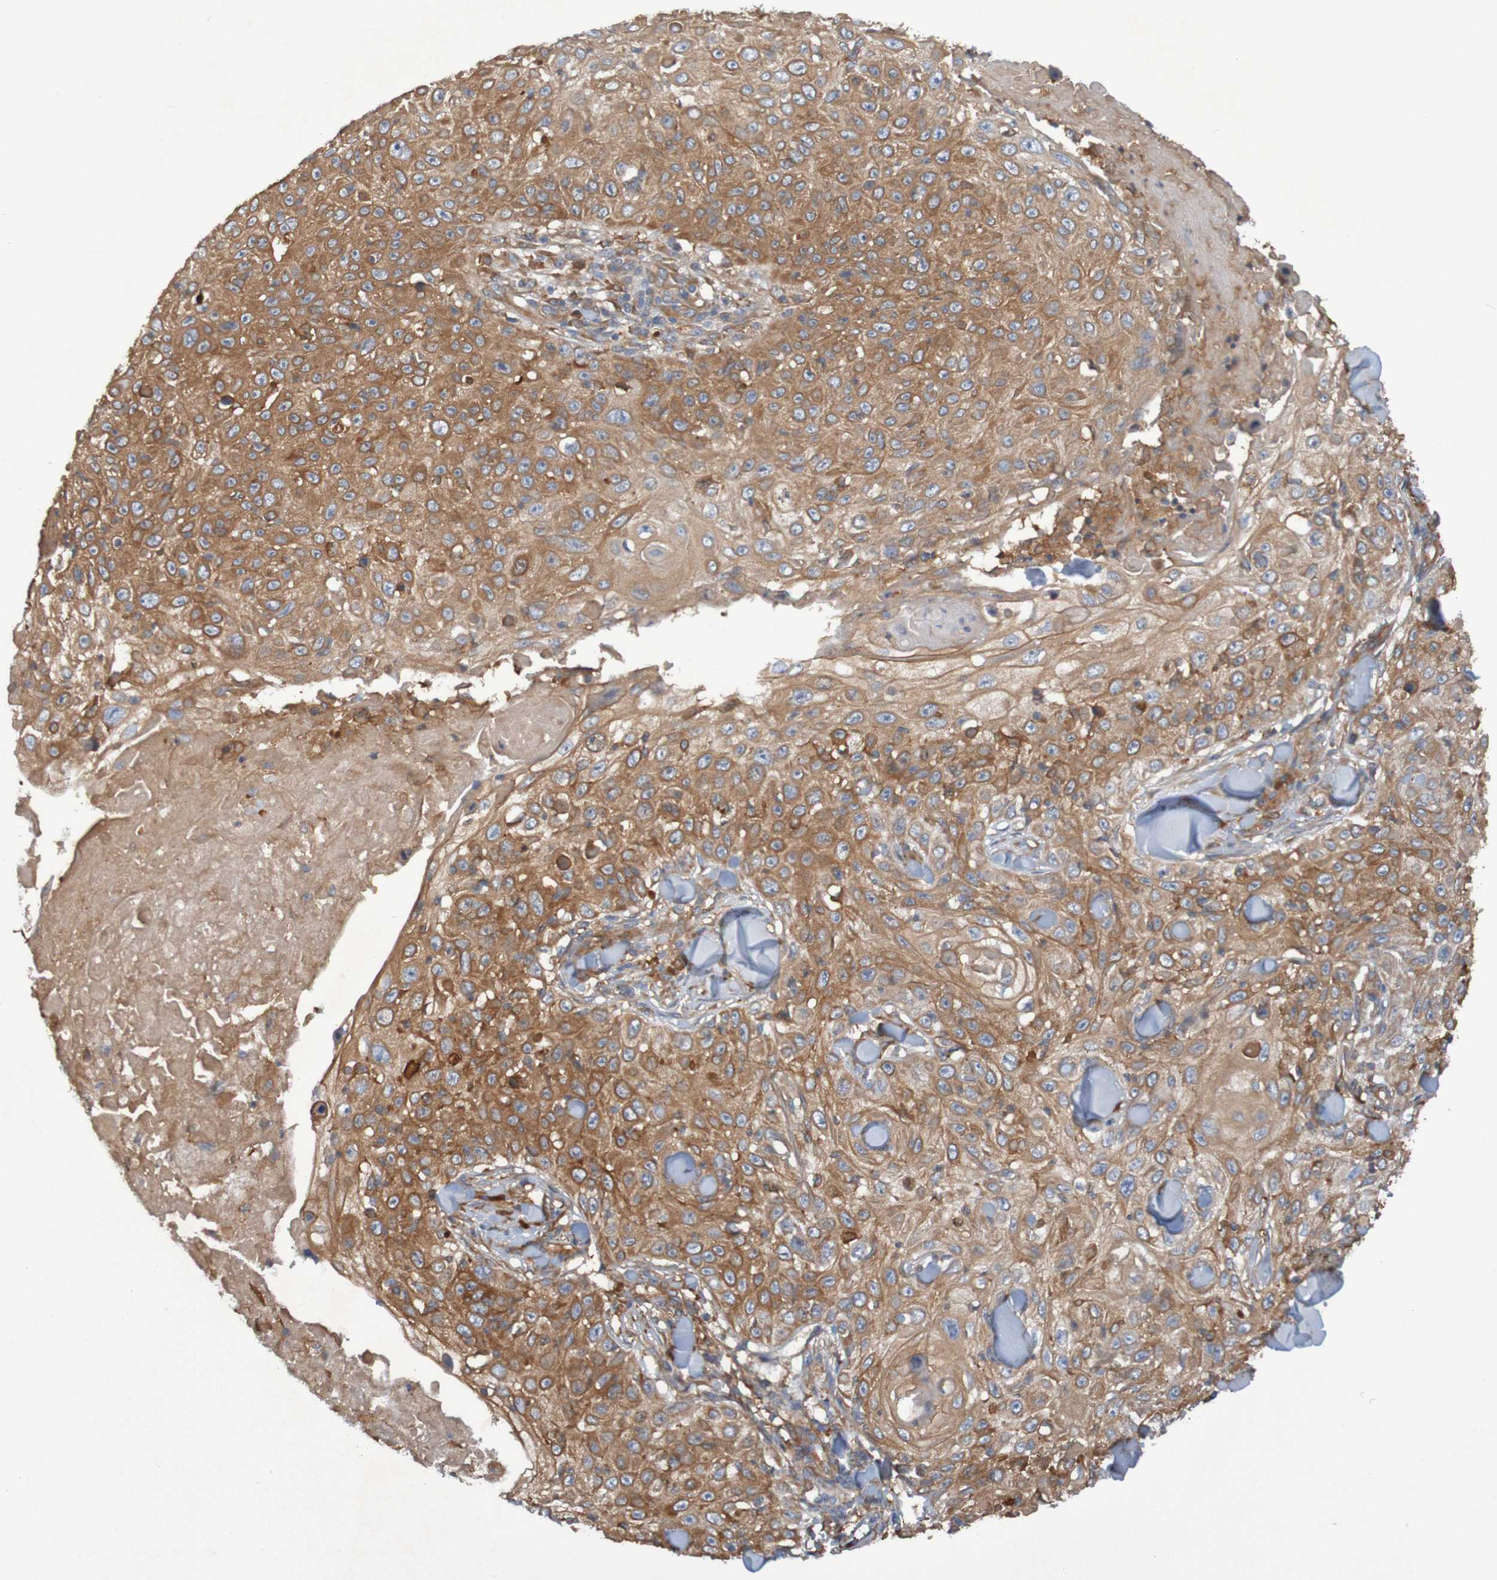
{"staining": {"intensity": "moderate", "quantity": ">75%", "location": "cytoplasmic/membranous"}, "tissue": "skin cancer", "cell_type": "Tumor cells", "image_type": "cancer", "snomed": [{"axis": "morphology", "description": "Squamous cell carcinoma, NOS"}, {"axis": "topography", "description": "Skin"}], "caption": "Protein expression by immunohistochemistry (IHC) demonstrates moderate cytoplasmic/membranous staining in approximately >75% of tumor cells in squamous cell carcinoma (skin).", "gene": "DNAJC4", "patient": {"sex": "male", "age": 86}}